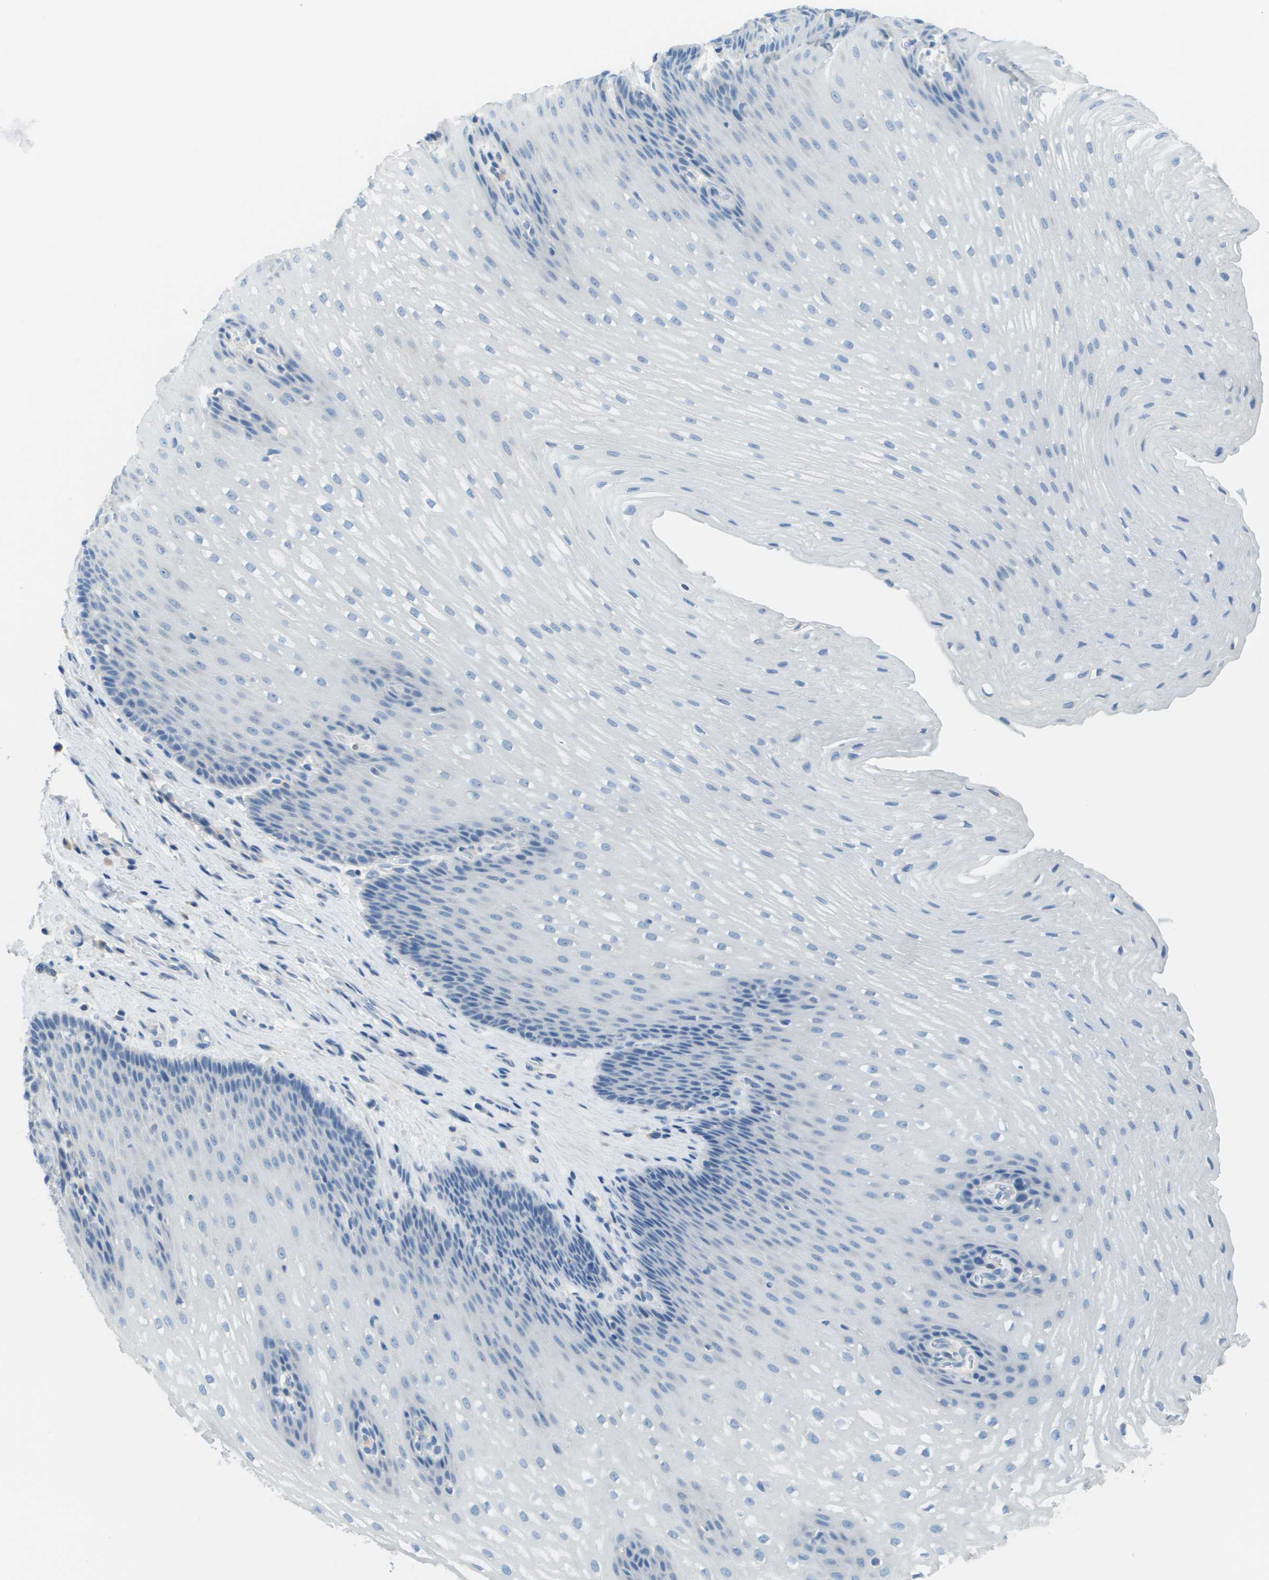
{"staining": {"intensity": "negative", "quantity": "none", "location": "none"}, "tissue": "esophagus", "cell_type": "Squamous epithelial cells", "image_type": "normal", "snomed": [{"axis": "morphology", "description": "Normal tissue, NOS"}, {"axis": "topography", "description": "Esophagus"}], "caption": "This is an immunohistochemistry (IHC) photomicrograph of benign human esophagus. There is no positivity in squamous epithelial cells.", "gene": "PTGDR2", "patient": {"sex": "male", "age": 48}}